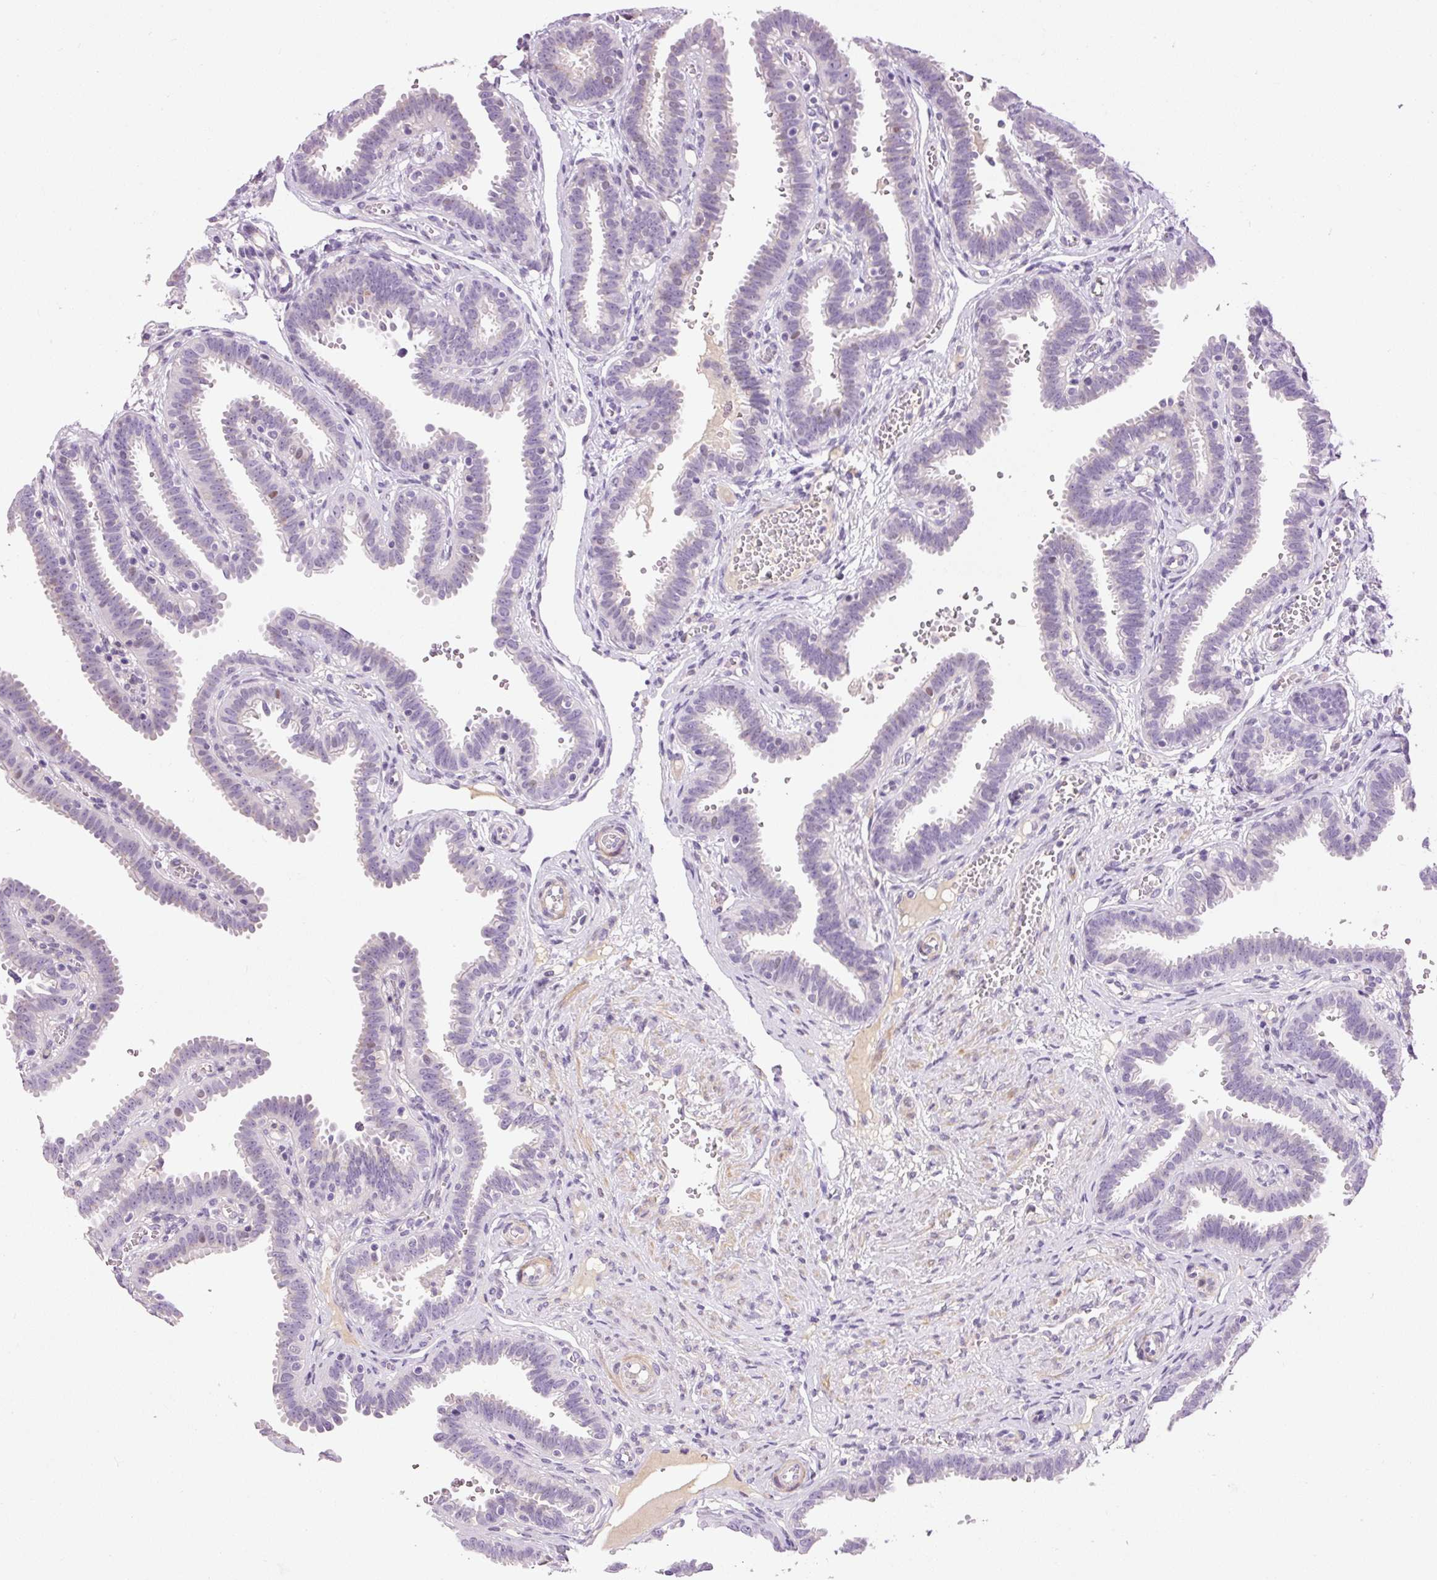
{"staining": {"intensity": "negative", "quantity": "none", "location": "none"}, "tissue": "fallopian tube", "cell_type": "Glandular cells", "image_type": "normal", "snomed": [{"axis": "morphology", "description": "Normal tissue, NOS"}, {"axis": "topography", "description": "Fallopian tube"}], "caption": "Immunohistochemical staining of normal human fallopian tube displays no significant positivity in glandular cells.", "gene": "HNF1A", "patient": {"sex": "female", "age": 37}}